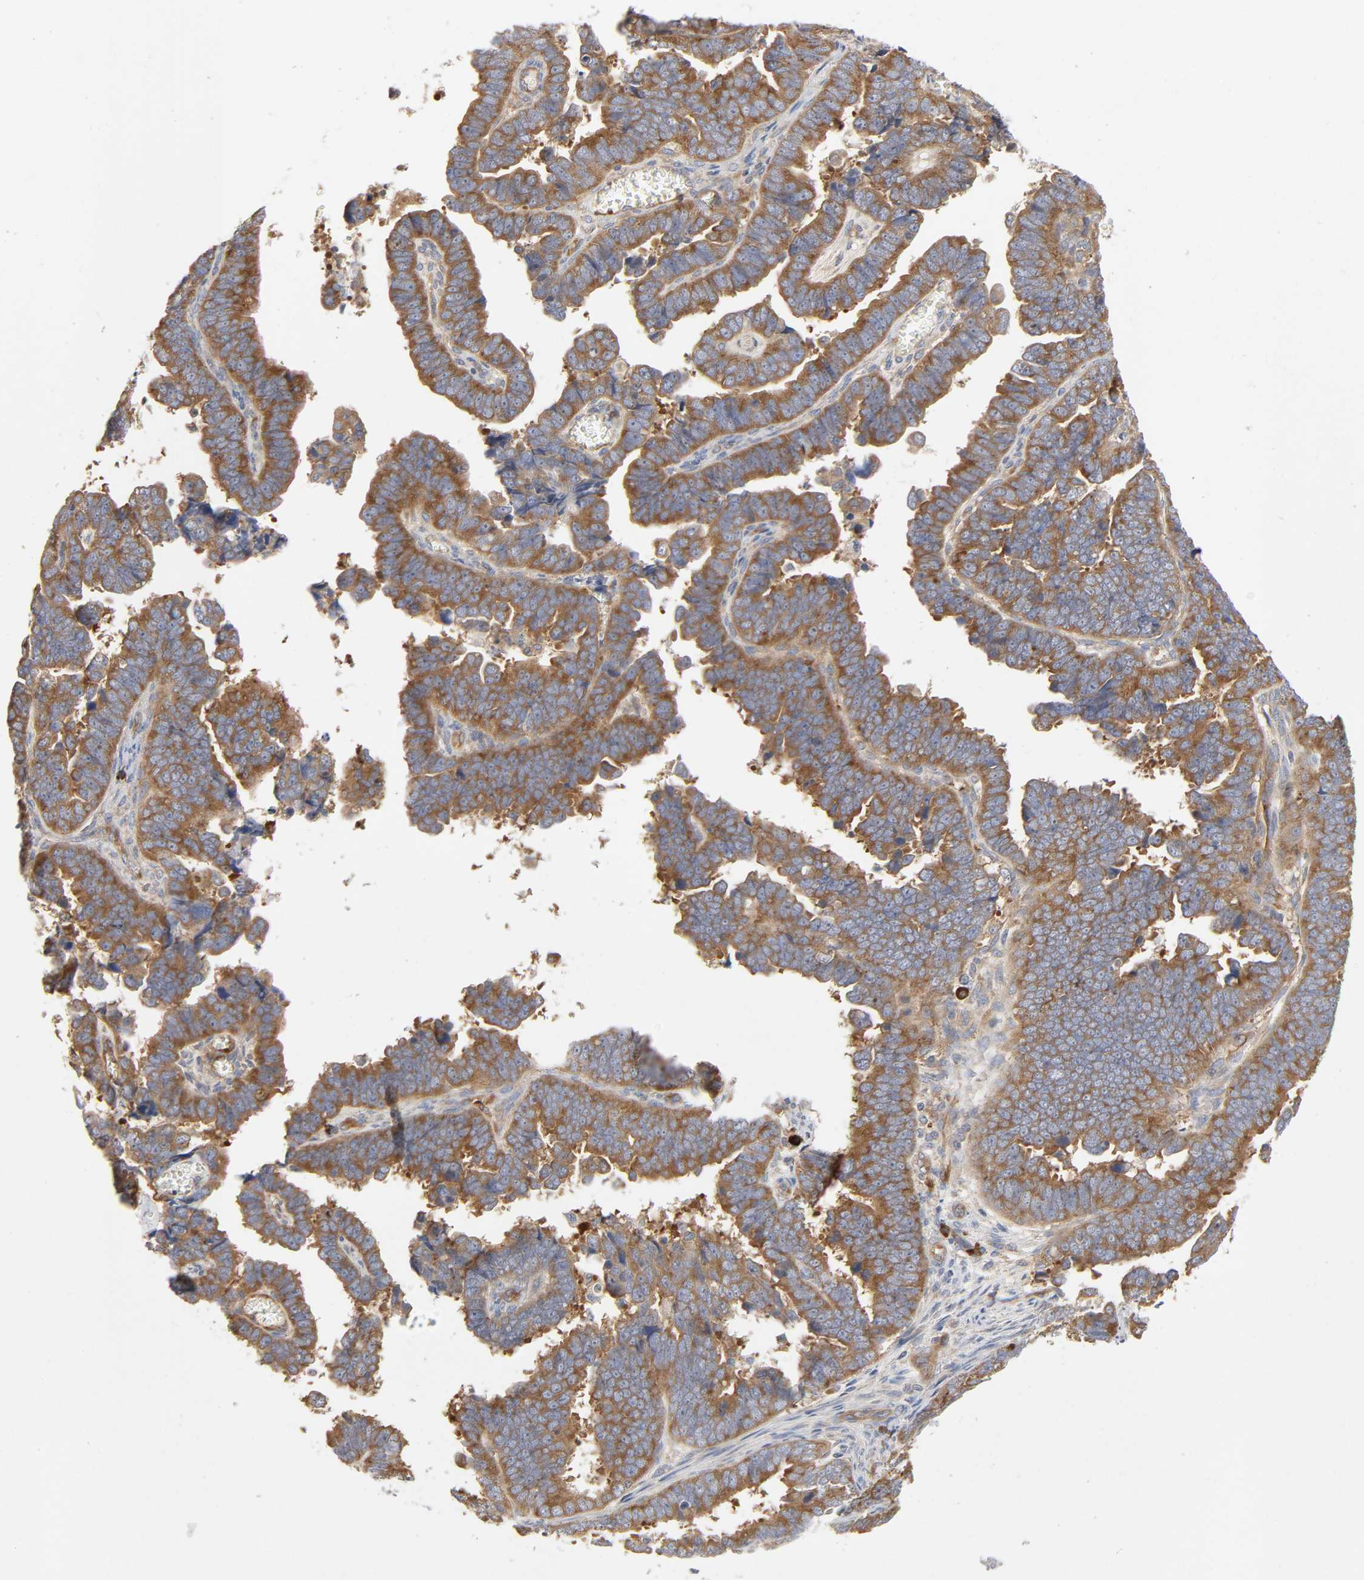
{"staining": {"intensity": "moderate", "quantity": ">75%", "location": "cytoplasmic/membranous"}, "tissue": "endometrial cancer", "cell_type": "Tumor cells", "image_type": "cancer", "snomed": [{"axis": "morphology", "description": "Adenocarcinoma, NOS"}, {"axis": "topography", "description": "Endometrium"}], "caption": "A high-resolution histopathology image shows immunohistochemistry (IHC) staining of adenocarcinoma (endometrial), which displays moderate cytoplasmic/membranous positivity in approximately >75% of tumor cells. (Brightfield microscopy of DAB IHC at high magnification).", "gene": "SCHIP1", "patient": {"sex": "female", "age": 75}}